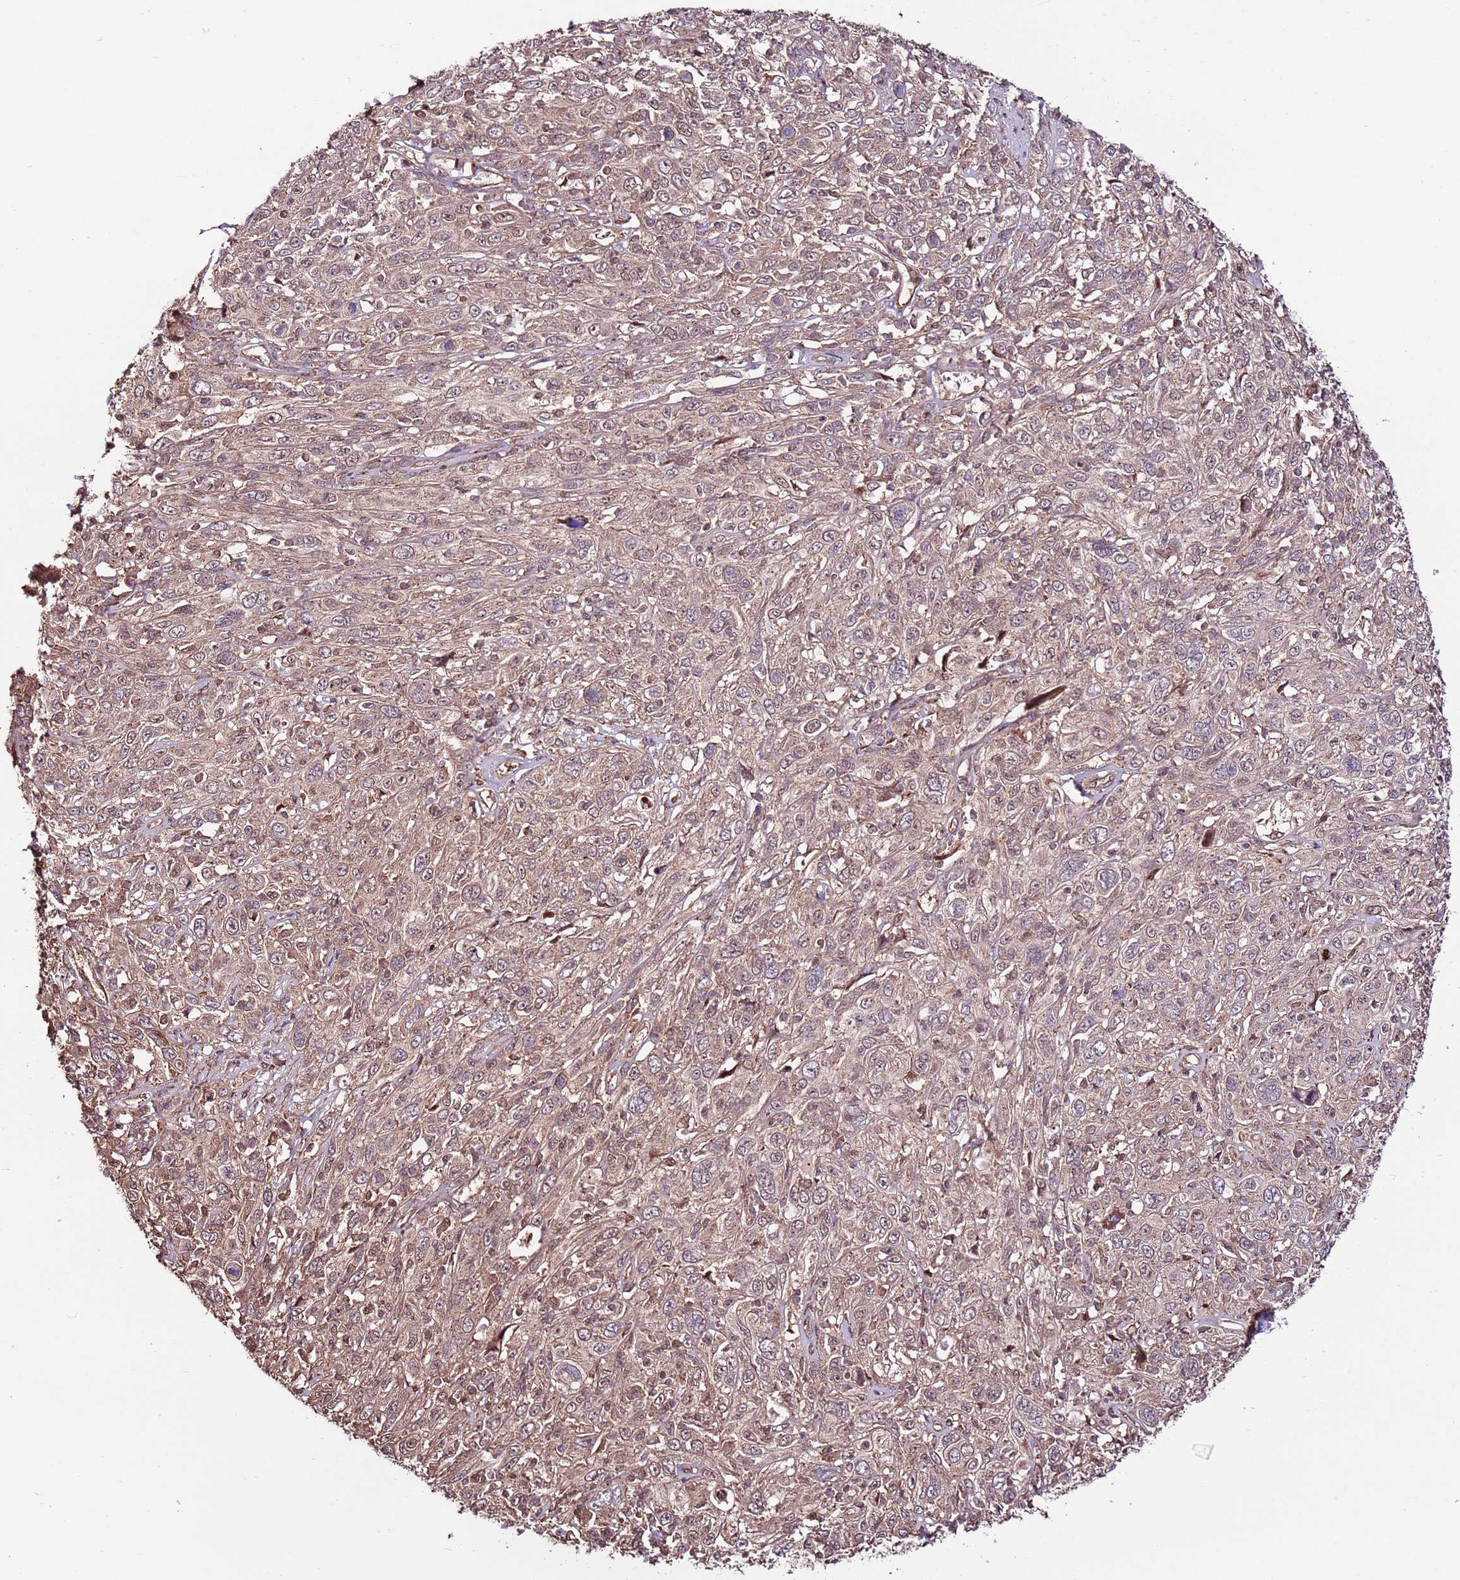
{"staining": {"intensity": "weak", "quantity": ">75%", "location": "cytoplasmic/membranous,nuclear"}, "tissue": "cervical cancer", "cell_type": "Tumor cells", "image_type": "cancer", "snomed": [{"axis": "morphology", "description": "Squamous cell carcinoma, NOS"}, {"axis": "topography", "description": "Cervix"}], "caption": "This photomicrograph shows immunohistochemistry (IHC) staining of cervical cancer (squamous cell carcinoma), with low weak cytoplasmic/membranous and nuclear staining in approximately >75% of tumor cells.", "gene": "CCDC112", "patient": {"sex": "female", "age": 46}}